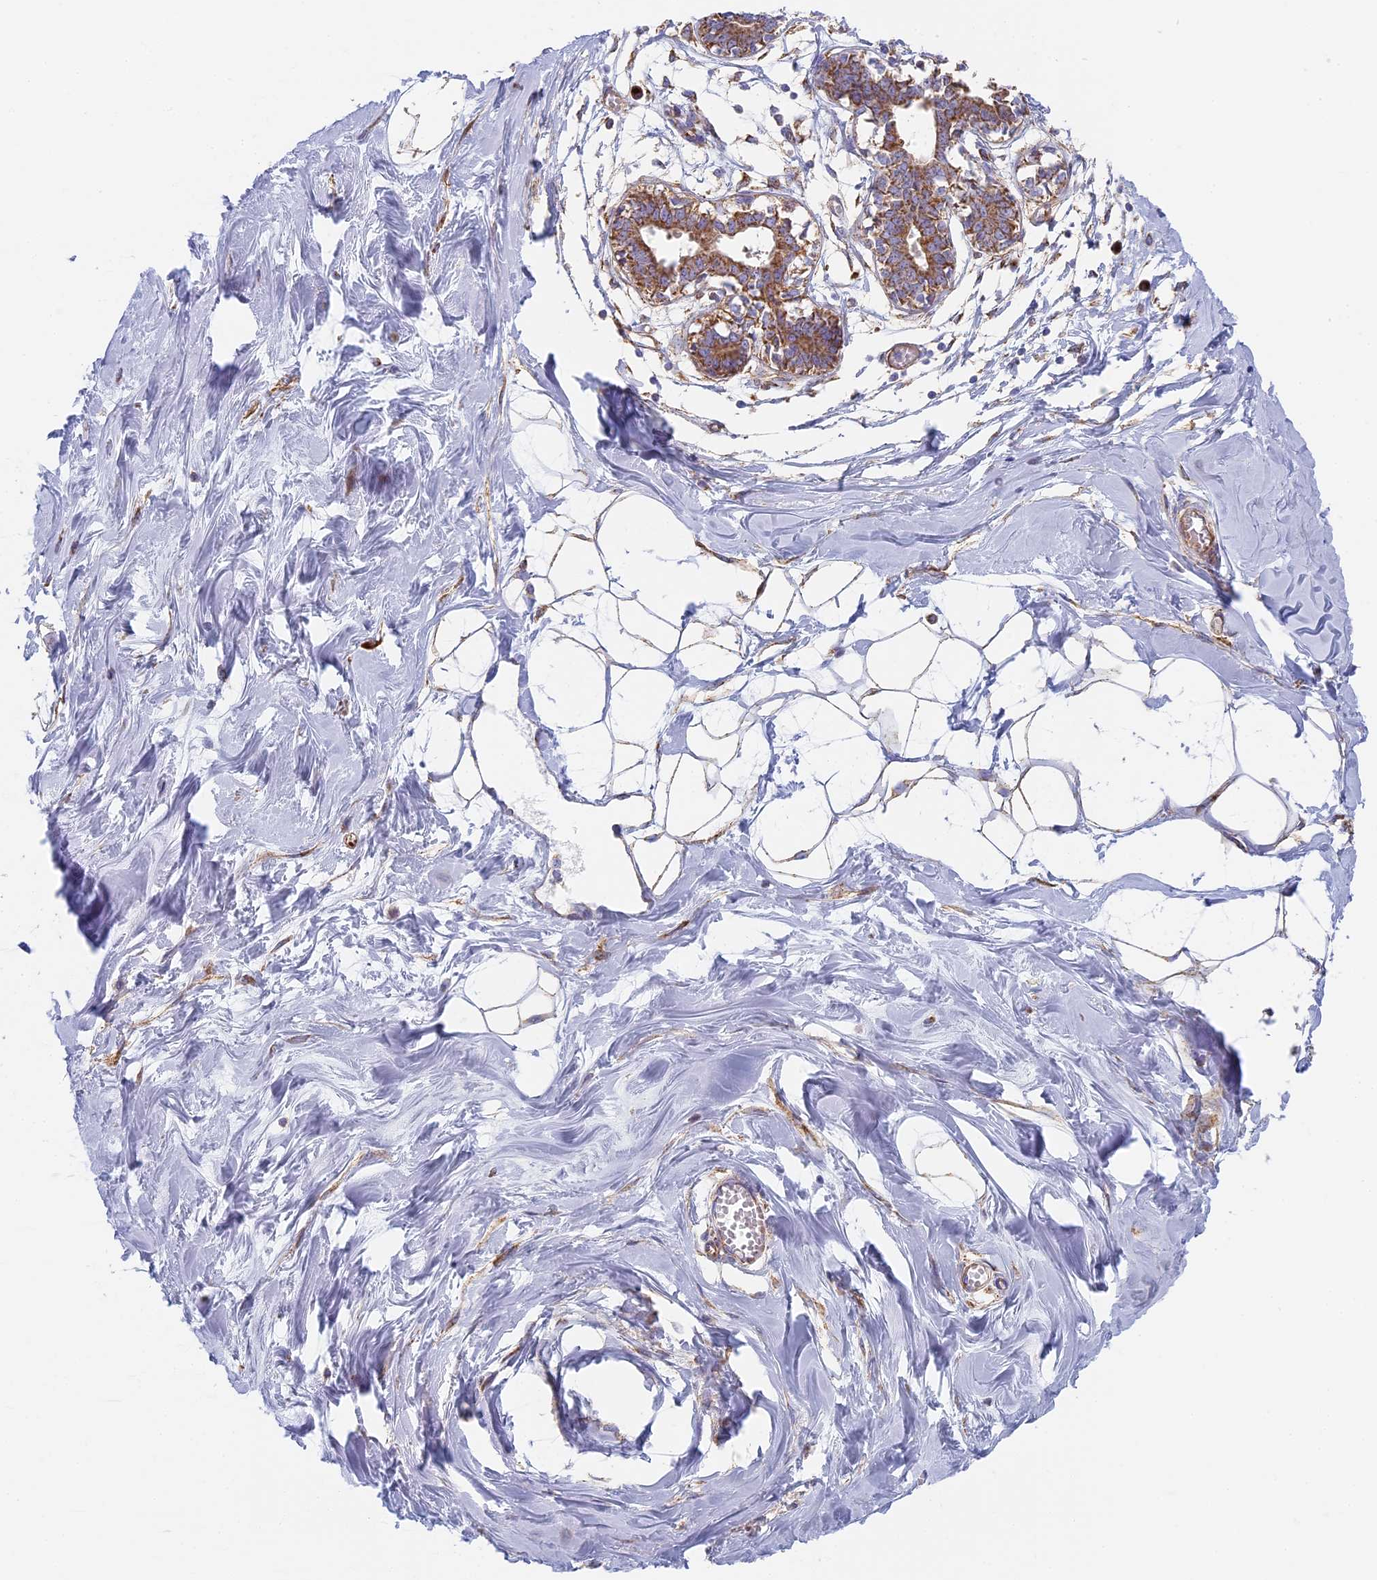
{"staining": {"intensity": "moderate", "quantity": ">75%", "location": "cytoplasmic/membranous"}, "tissue": "breast", "cell_type": "Adipocytes", "image_type": "normal", "snomed": [{"axis": "morphology", "description": "Normal tissue, NOS"}, {"axis": "topography", "description": "Breast"}], "caption": "An IHC micrograph of normal tissue is shown. Protein staining in brown highlights moderate cytoplasmic/membranous positivity in breast within adipocytes.", "gene": "DDA1", "patient": {"sex": "female", "age": 27}}